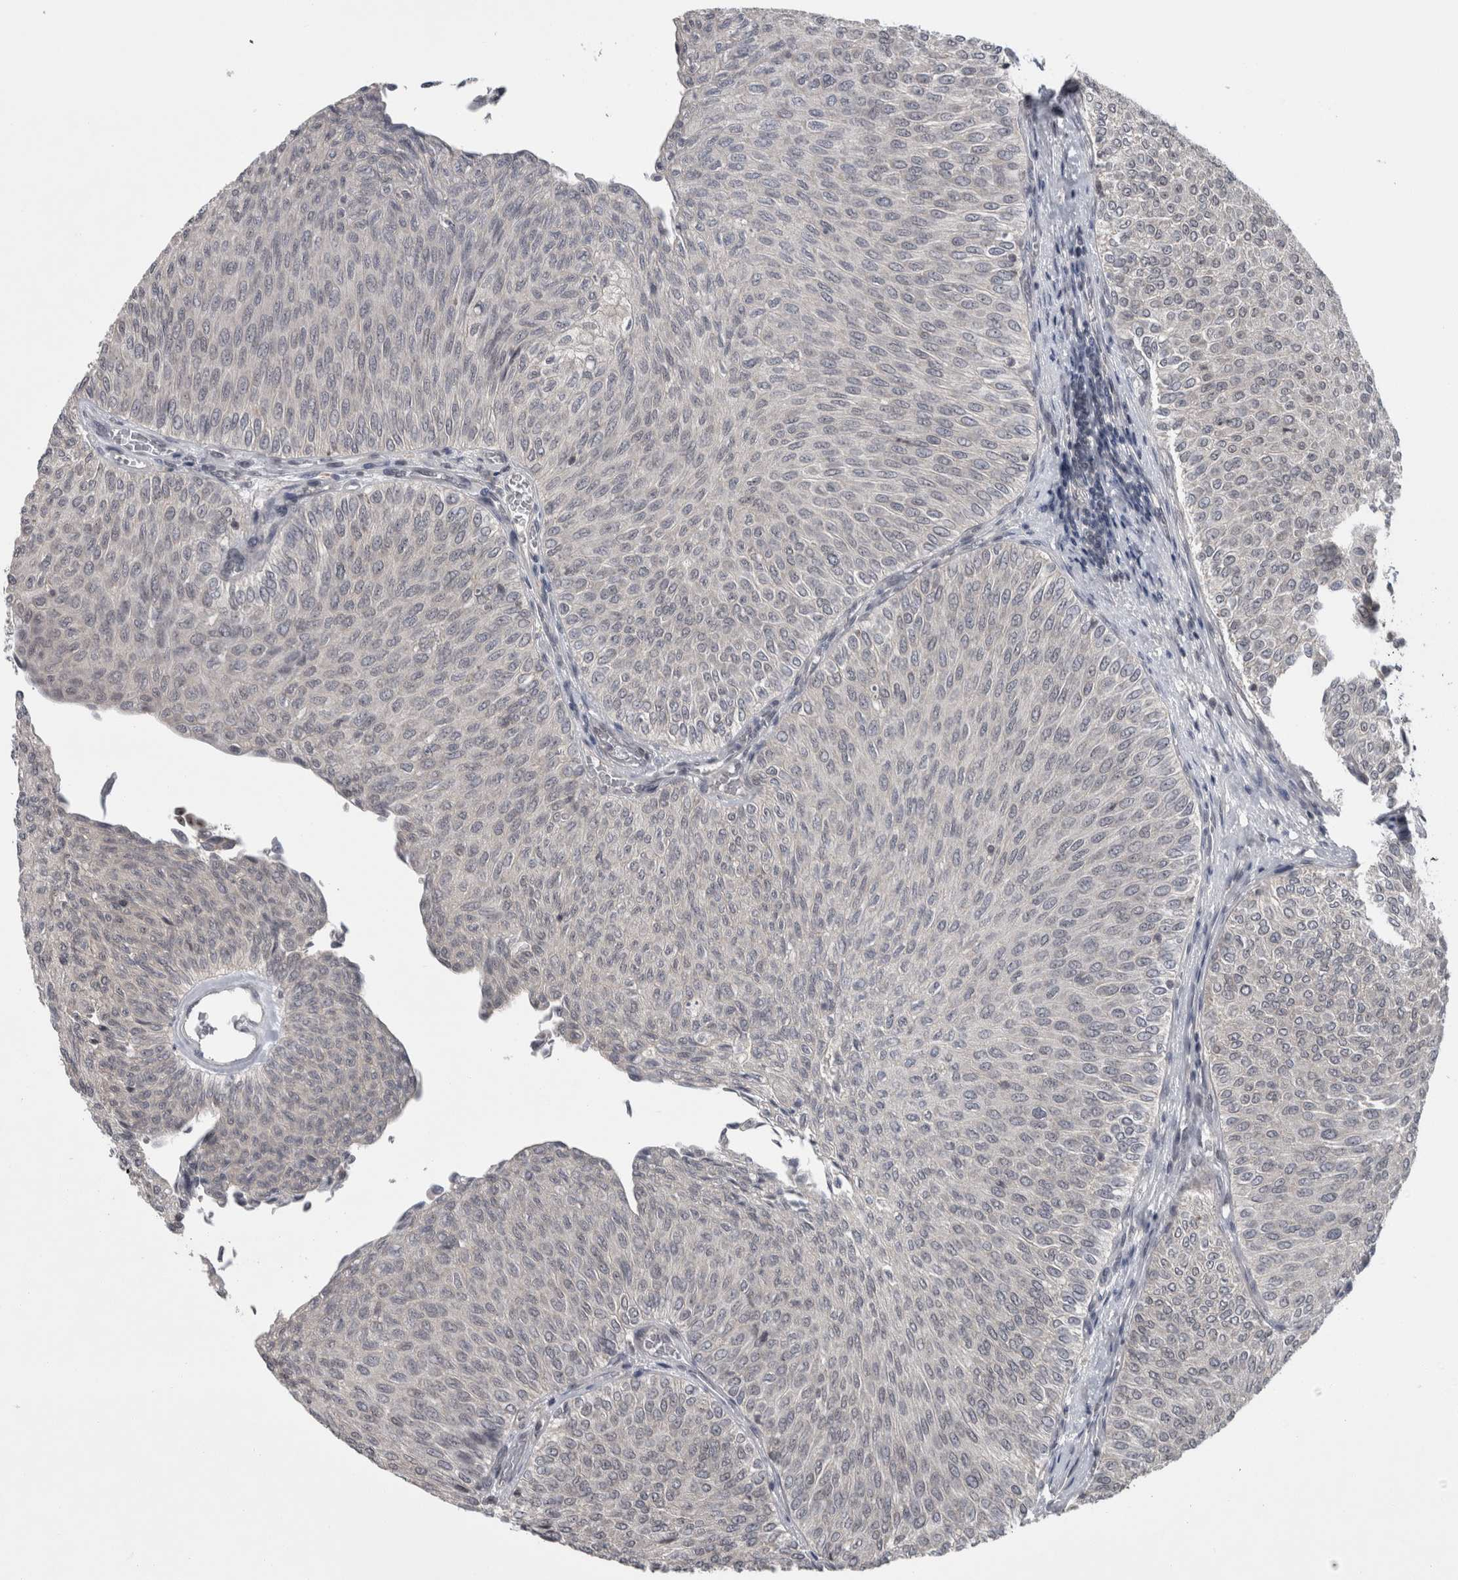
{"staining": {"intensity": "negative", "quantity": "none", "location": "none"}, "tissue": "urothelial cancer", "cell_type": "Tumor cells", "image_type": "cancer", "snomed": [{"axis": "morphology", "description": "Urothelial carcinoma, Low grade"}, {"axis": "topography", "description": "Urinary bladder"}], "caption": "Tumor cells show no significant expression in low-grade urothelial carcinoma.", "gene": "RBM28", "patient": {"sex": "male", "age": 78}}